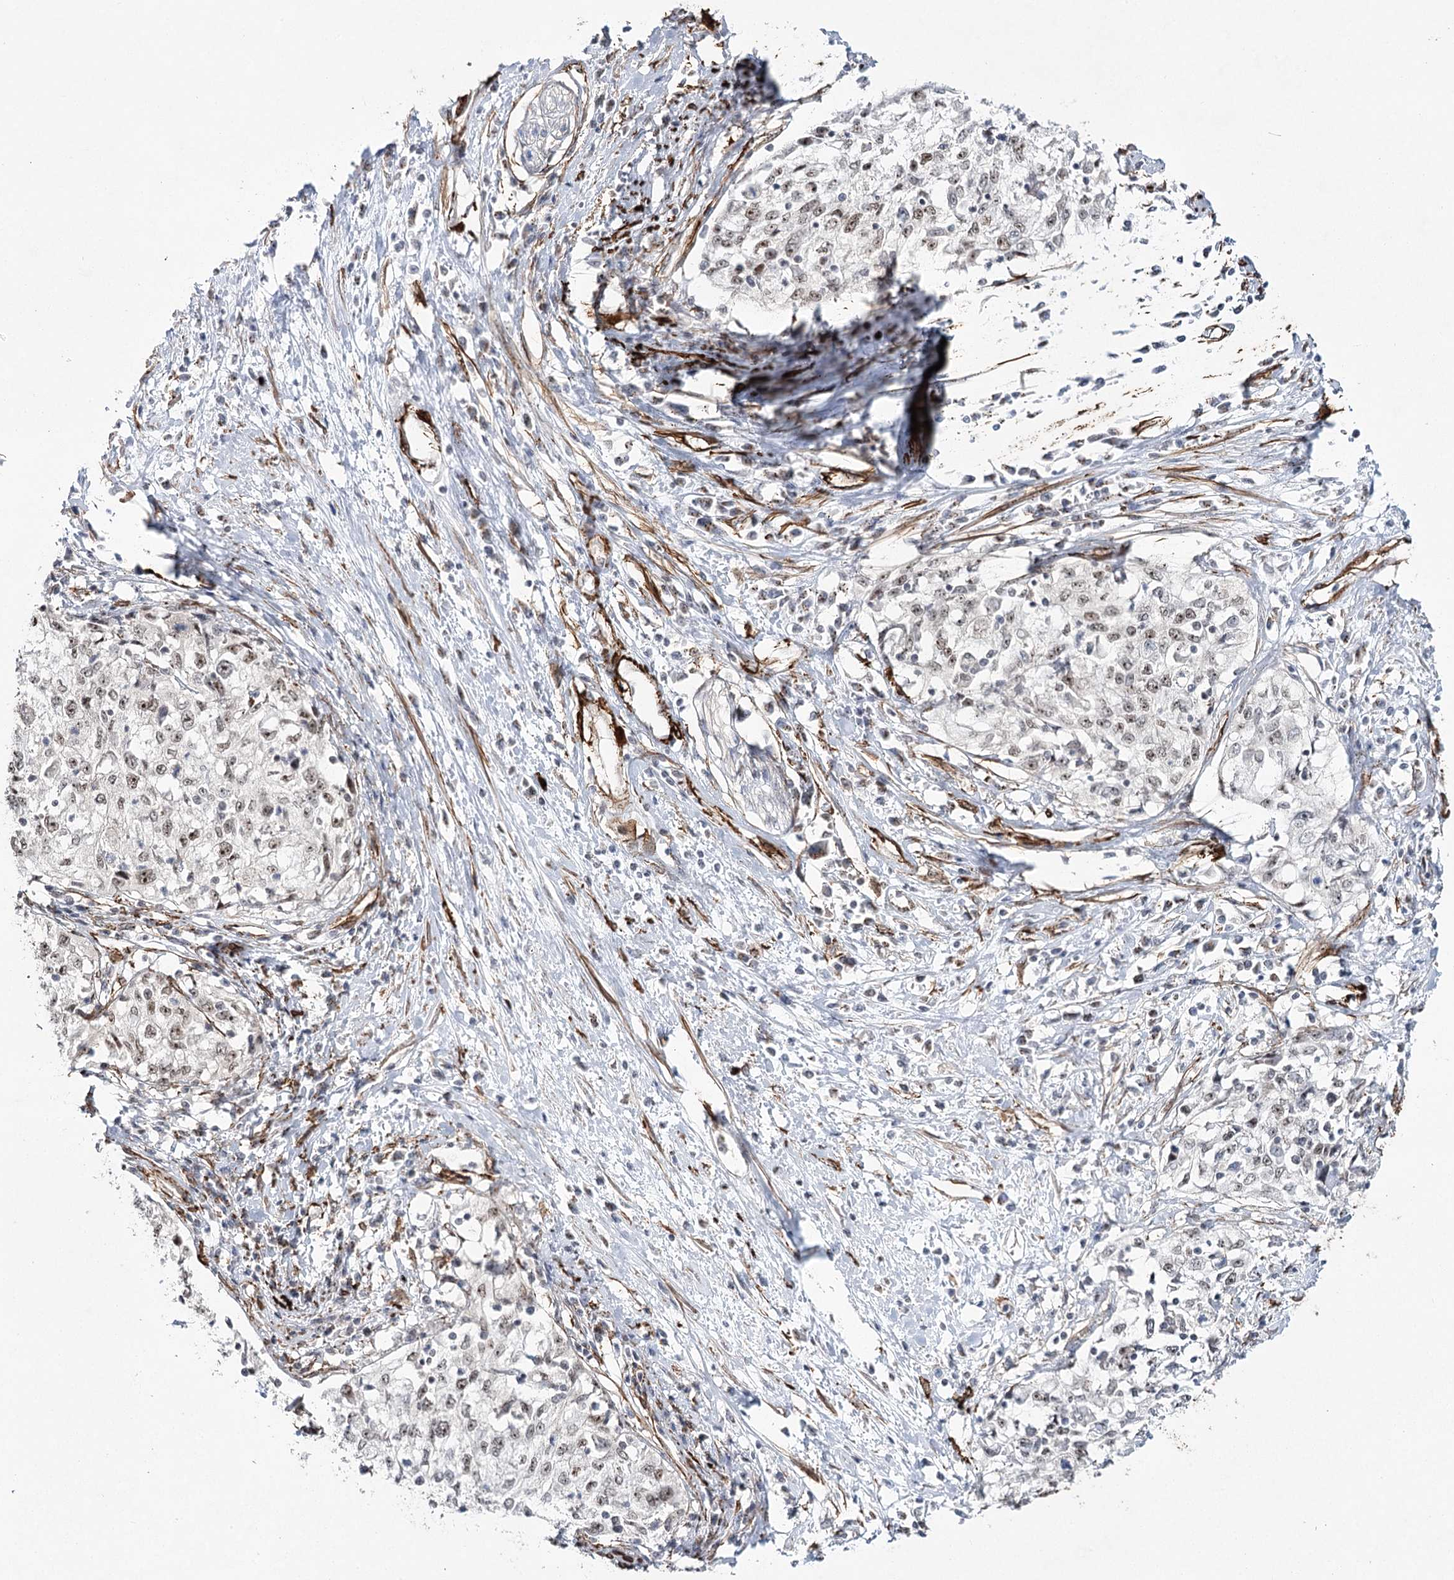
{"staining": {"intensity": "weak", "quantity": "25%-75%", "location": "nuclear"}, "tissue": "cervical cancer", "cell_type": "Tumor cells", "image_type": "cancer", "snomed": [{"axis": "morphology", "description": "Squamous cell carcinoma, NOS"}, {"axis": "topography", "description": "Cervix"}], "caption": "Cervical squamous cell carcinoma was stained to show a protein in brown. There is low levels of weak nuclear staining in about 25%-75% of tumor cells. Ihc stains the protein in brown and the nuclei are stained blue.", "gene": "CWF19L1", "patient": {"sex": "female", "age": 57}}